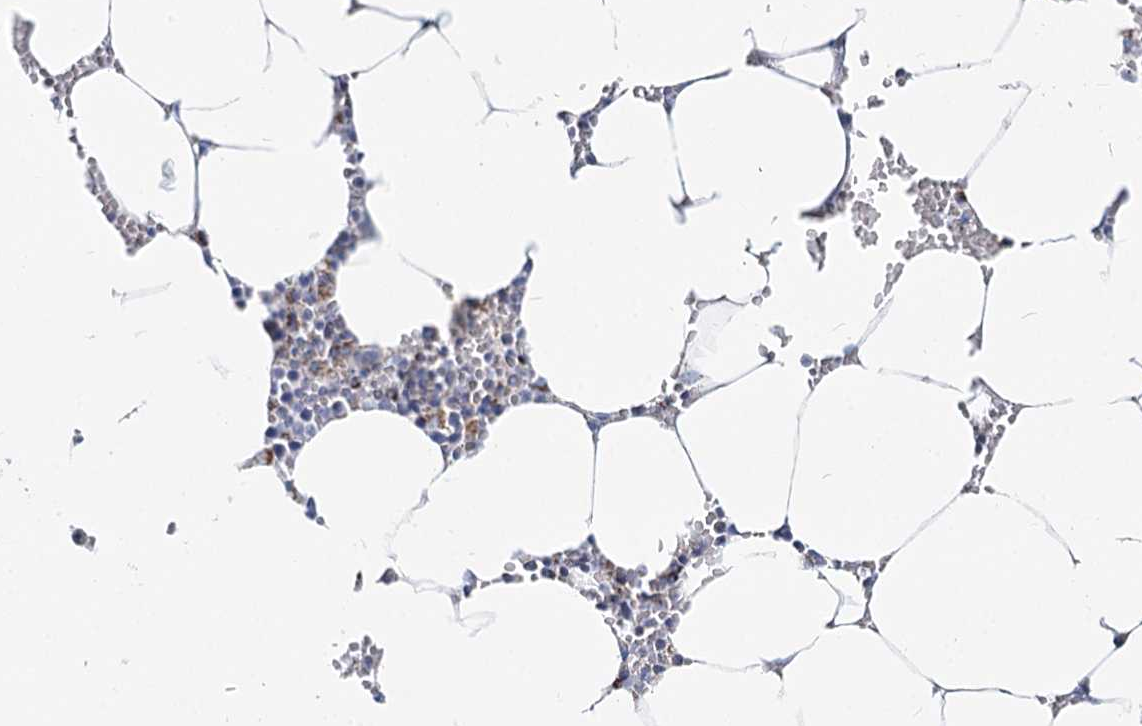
{"staining": {"intensity": "moderate", "quantity": "<25%", "location": "cytoplasmic/membranous"}, "tissue": "bone marrow", "cell_type": "Hematopoietic cells", "image_type": "normal", "snomed": [{"axis": "morphology", "description": "Normal tissue, NOS"}, {"axis": "topography", "description": "Bone marrow"}], "caption": "Immunohistochemistry photomicrograph of unremarkable bone marrow: bone marrow stained using immunohistochemistry (IHC) demonstrates low levels of moderate protein expression localized specifically in the cytoplasmic/membranous of hematopoietic cells, appearing as a cytoplasmic/membranous brown color.", "gene": "MCCC2", "patient": {"sex": "male", "age": 70}}